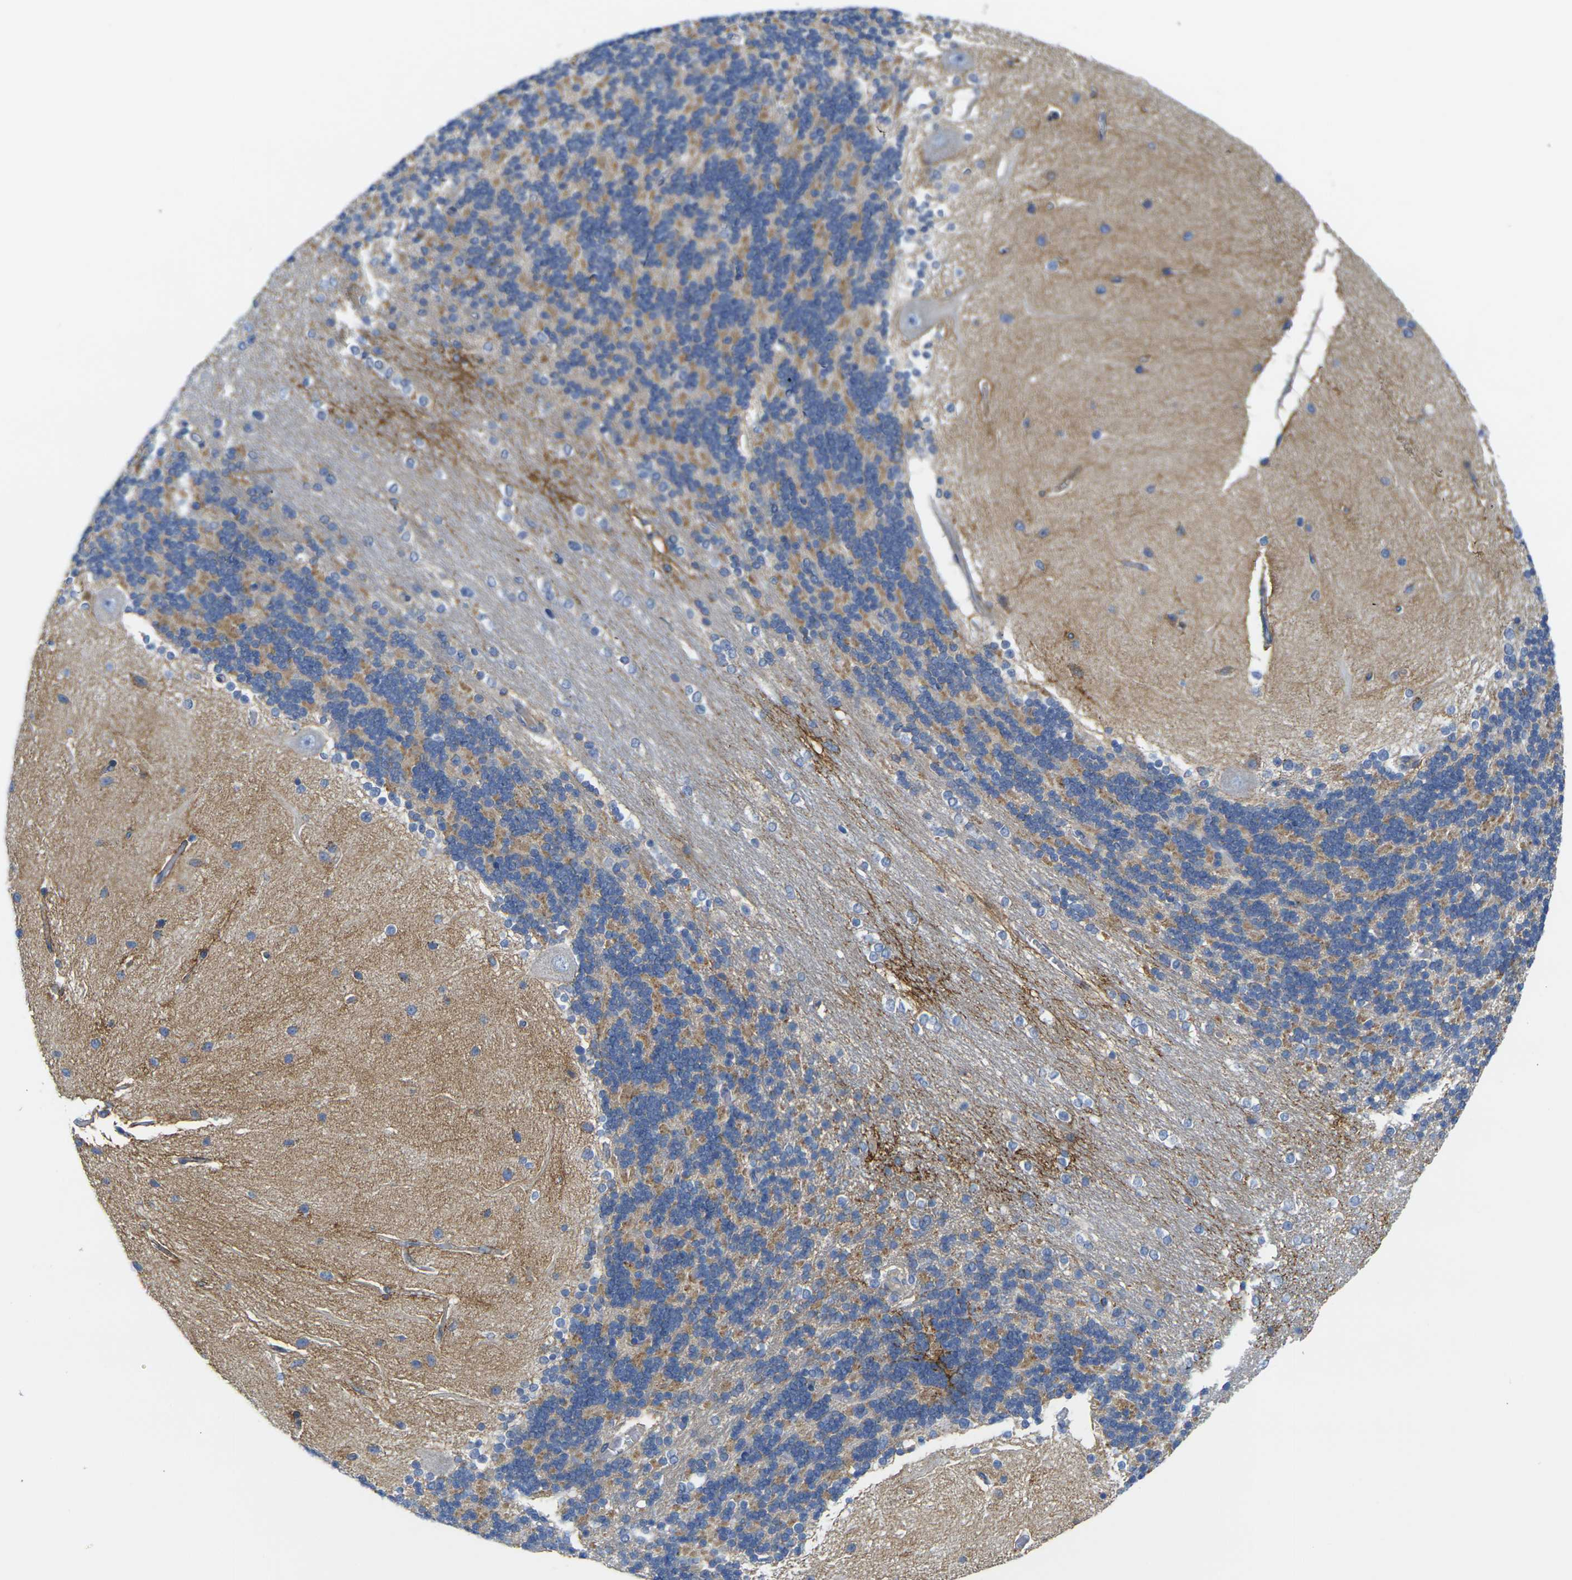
{"staining": {"intensity": "moderate", "quantity": "25%-75%", "location": "cytoplasmic/membranous"}, "tissue": "cerebellum", "cell_type": "Cells in granular layer", "image_type": "normal", "snomed": [{"axis": "morphology", "description": "Normal tissue, NOS"}, {"axis": "topography", "description": "Cerebellum"}], "caption": "This micrograph exhibits benign cerebellum stained with immunohistochemistry (IHC) to label a protein in brown. The cytoplasmic/membranous of cells in granular layer show moderate positivity for the protein. Nuclei are counter-stained blue.", "gene": "OTOF", "patient": {"sex": "female", "age": 54}}